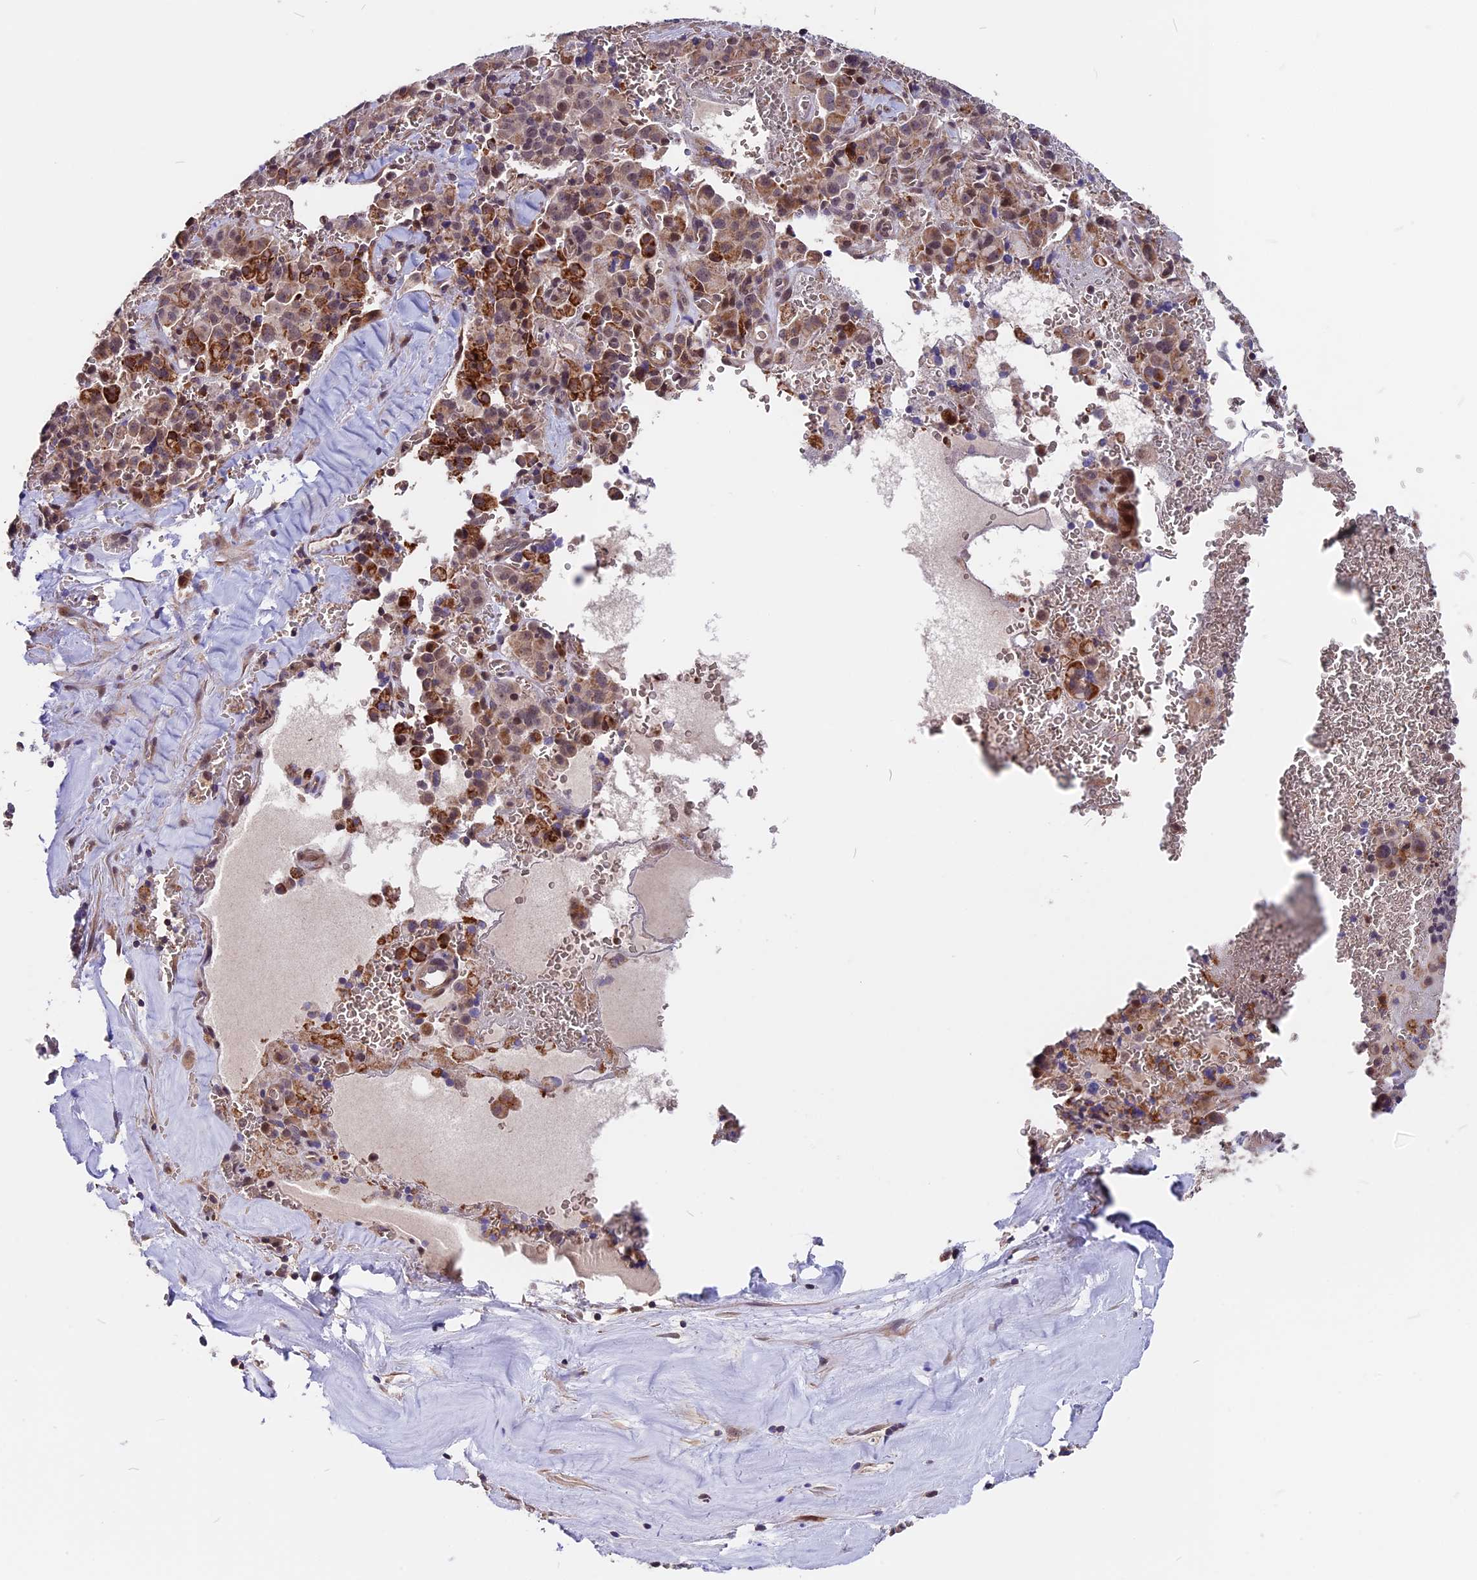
{"staining": {"intensity": "moderate", "quantity": "<25%", "location": "cytoplasmic/membranous"}, "tissue": "pancreatic cancer", "cell_type": "Tumor cells", "image_type": "cancer", "snomed": [{"axis": "morphology", "description": "Adenocarcinoma, NOS"}, {"axis": "topography", "description": "Pancreas"}], "caption": "Human adenocarcinoma (pancreatic) stained for a protein (brown) demonstrates moderate cytoplasmic/membranous positive positivity in about <25% of tumor cells.", "gene": "ZC3H10", "patient": {"sex": "male", "age": 65}}